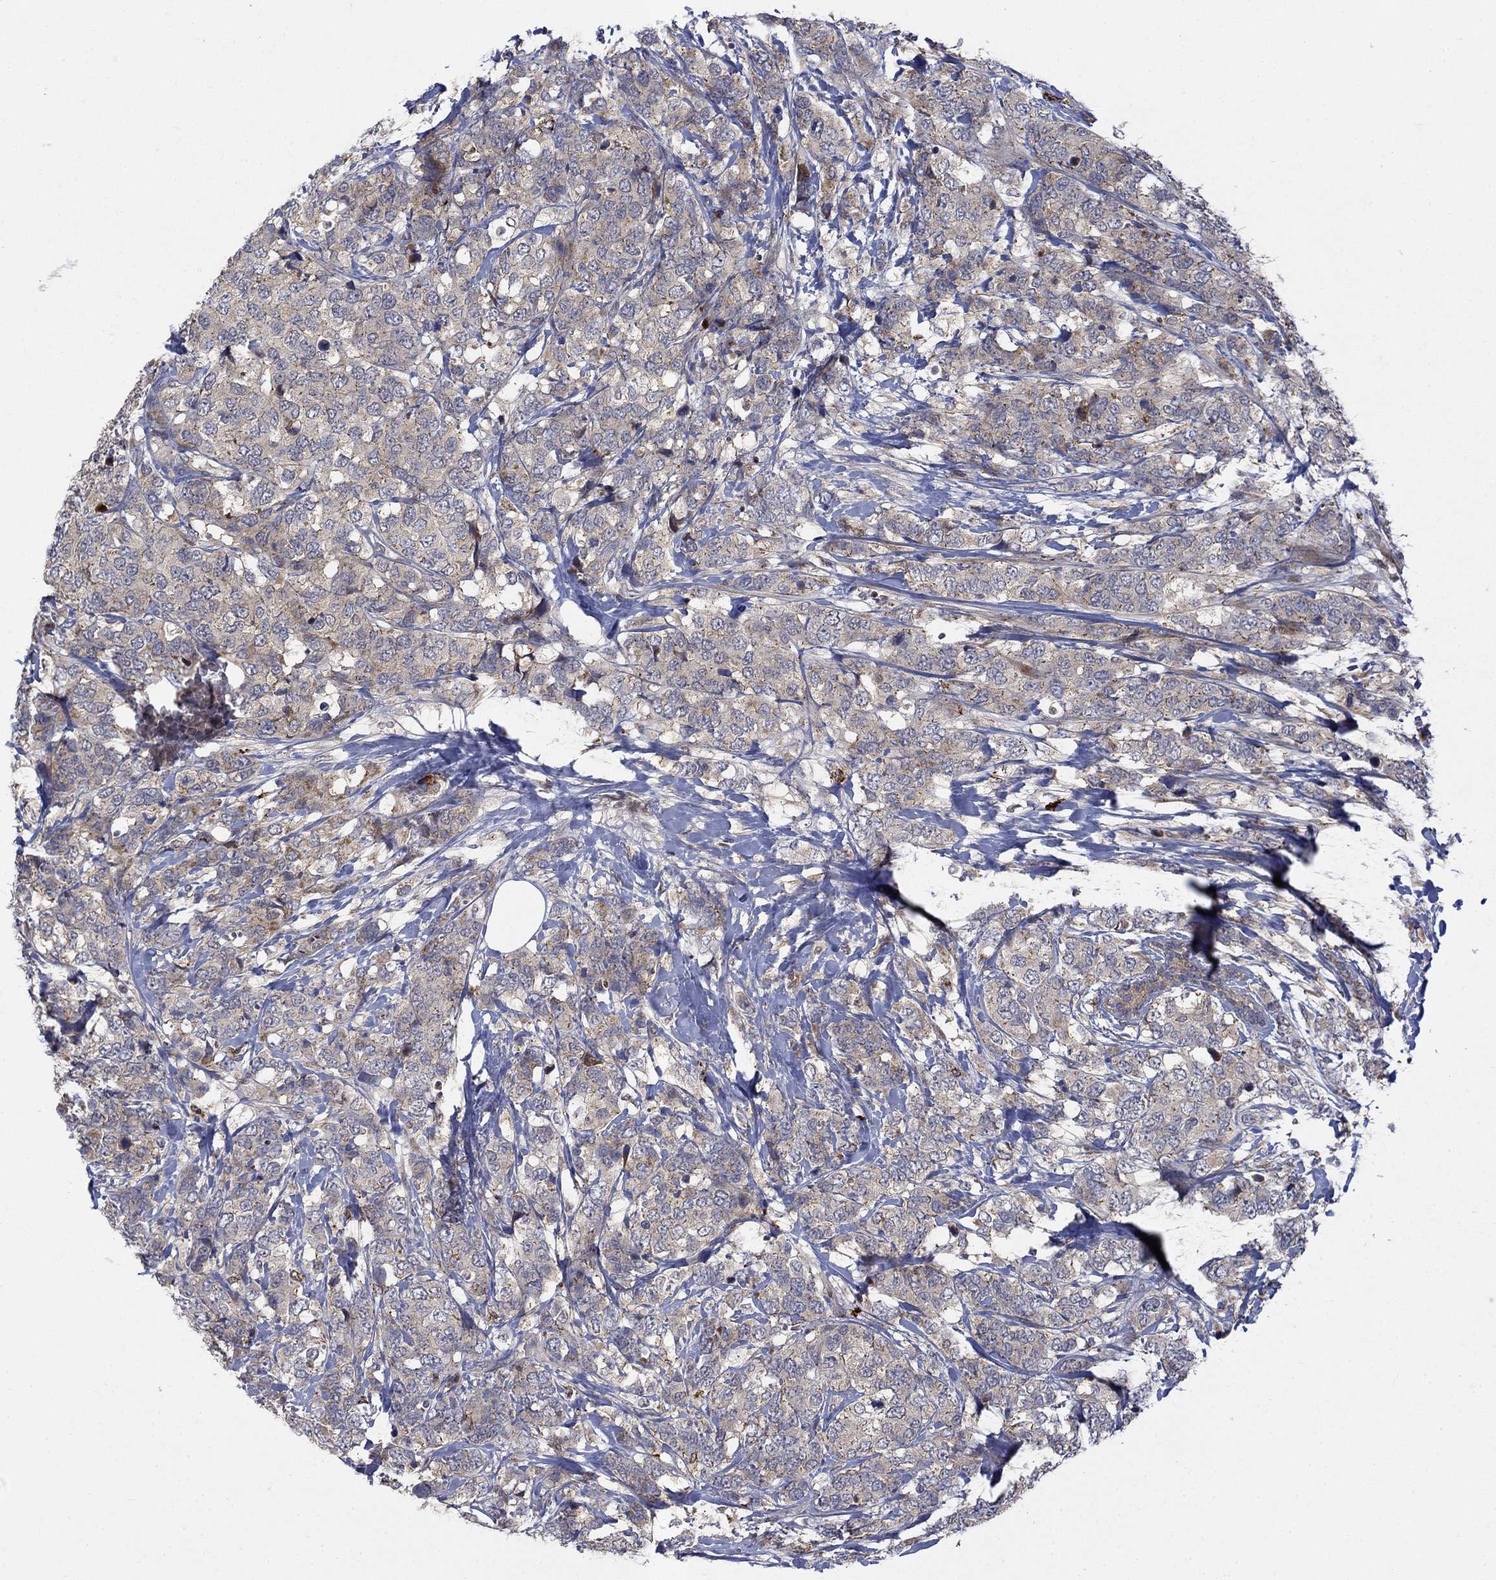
{"staining": {"intensity": "negative", "quantity": "none", "location": "none"}, "tissue": "breast cancer", "cell_type": "Tumor cells", "image_type": "cancer", "snomed": [{"axis": "morphology", "description": "Lobular carcinoma"}, {"axis": "topography", "description": "Breast"}], "caption": "The immunohistochemistry (IHC) image has no significant expression in tumor cells of breast lobular carcinoma tissue. Nuclei are stained in blue.", "gene": "WDR19", "patient": {"sex": "female", "age": 59}}